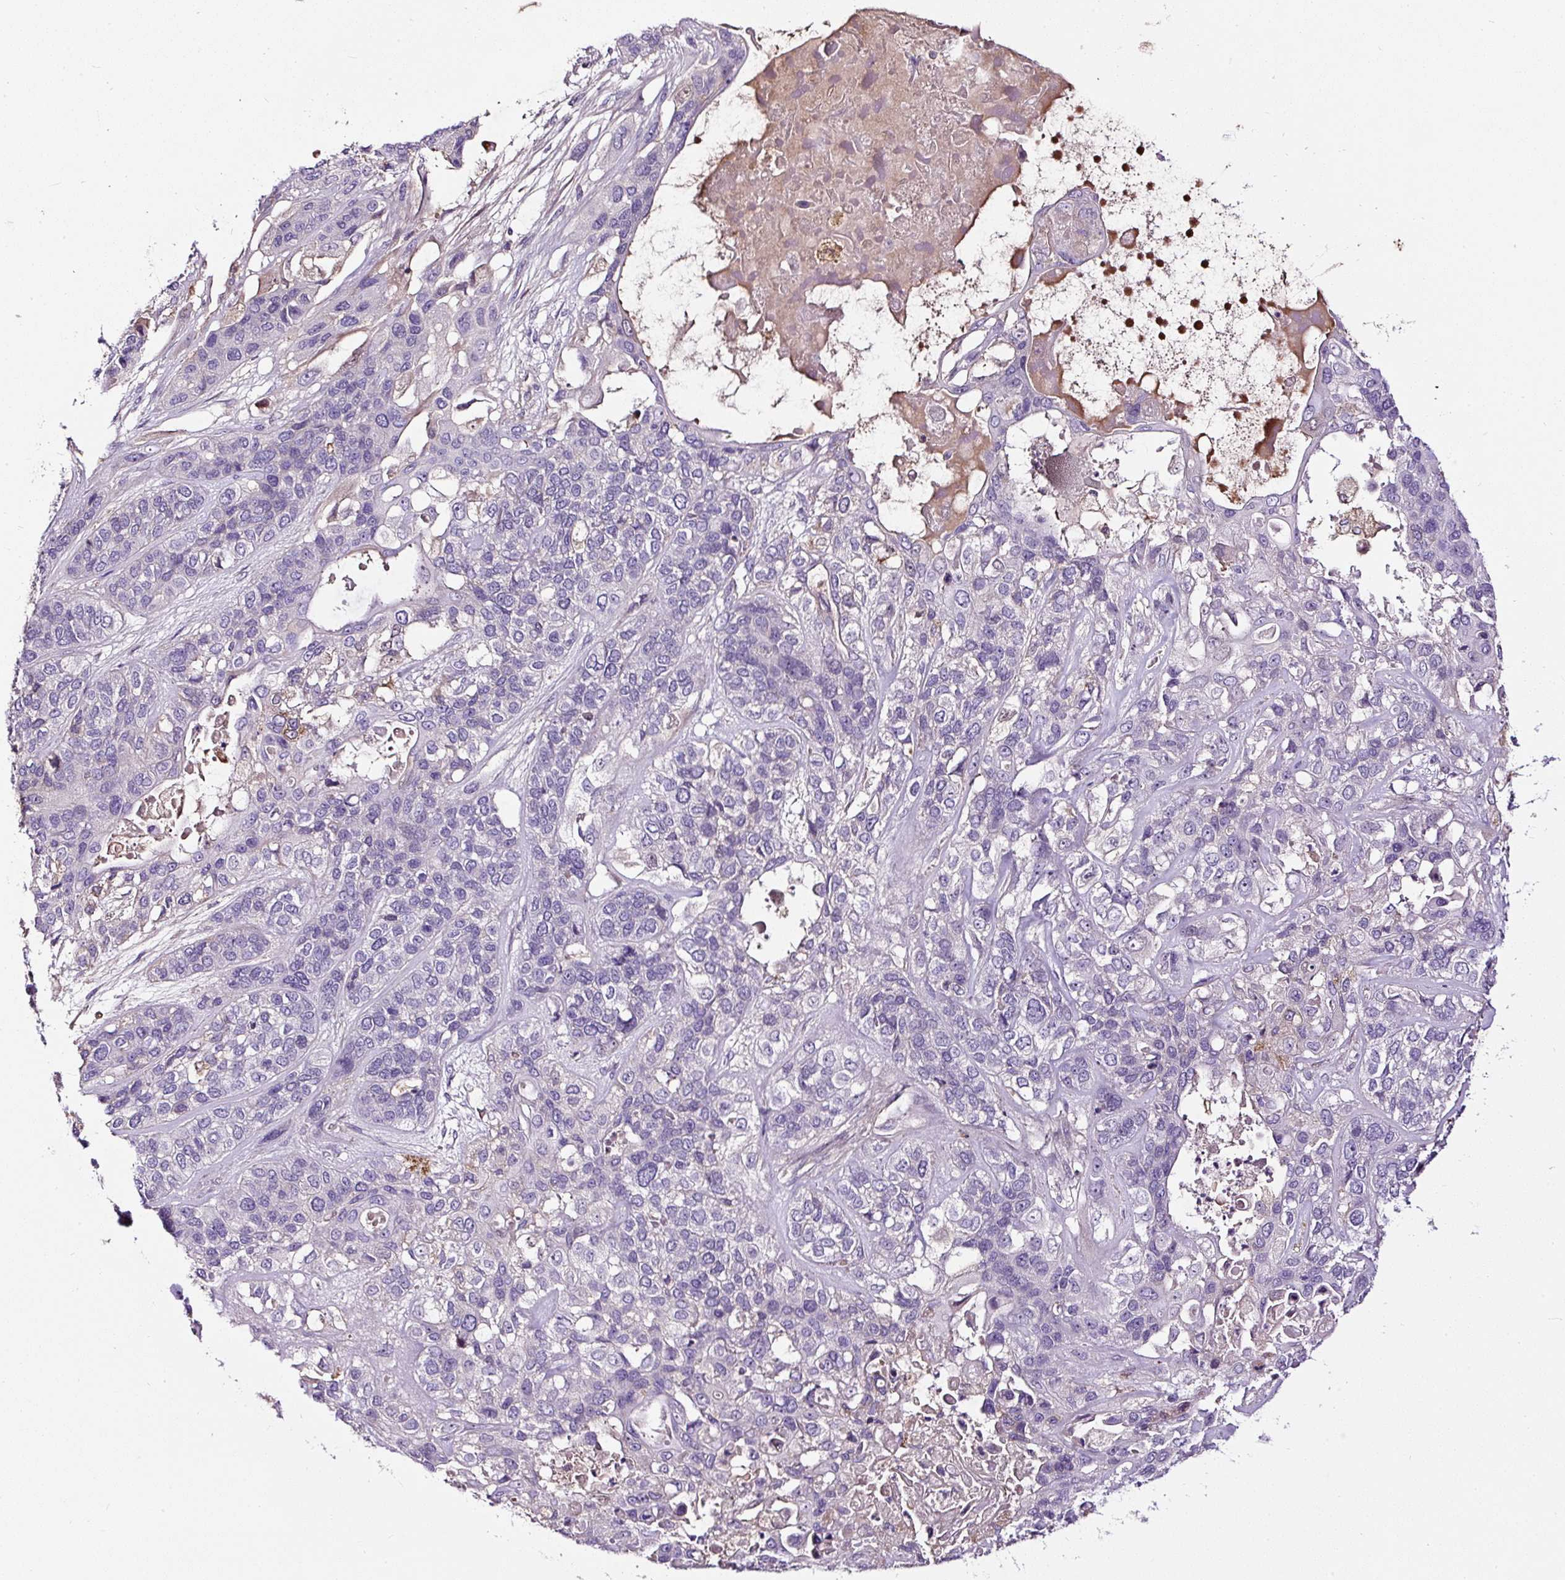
{"staining": {"intensity": "negative", "quantity": "none", "location": "none"}, "tissue": "lung cancer", "cell_type": "Tumor cells", "image_type": "cancer", "snomed": [{"axis": "morphology", "description": "Squamous cell carcinoma, NOS"}, {"axis": "topography", "description": "Lung"}], "caption": "Immunohistochemistry (IHC) photomicrograph of squamous cell carcinoma (lung) stained for a protein (brown), which shows no staining in tumor cells.", "gene": "LRRC24", "patient": {"sex": "female", "age": 70}}